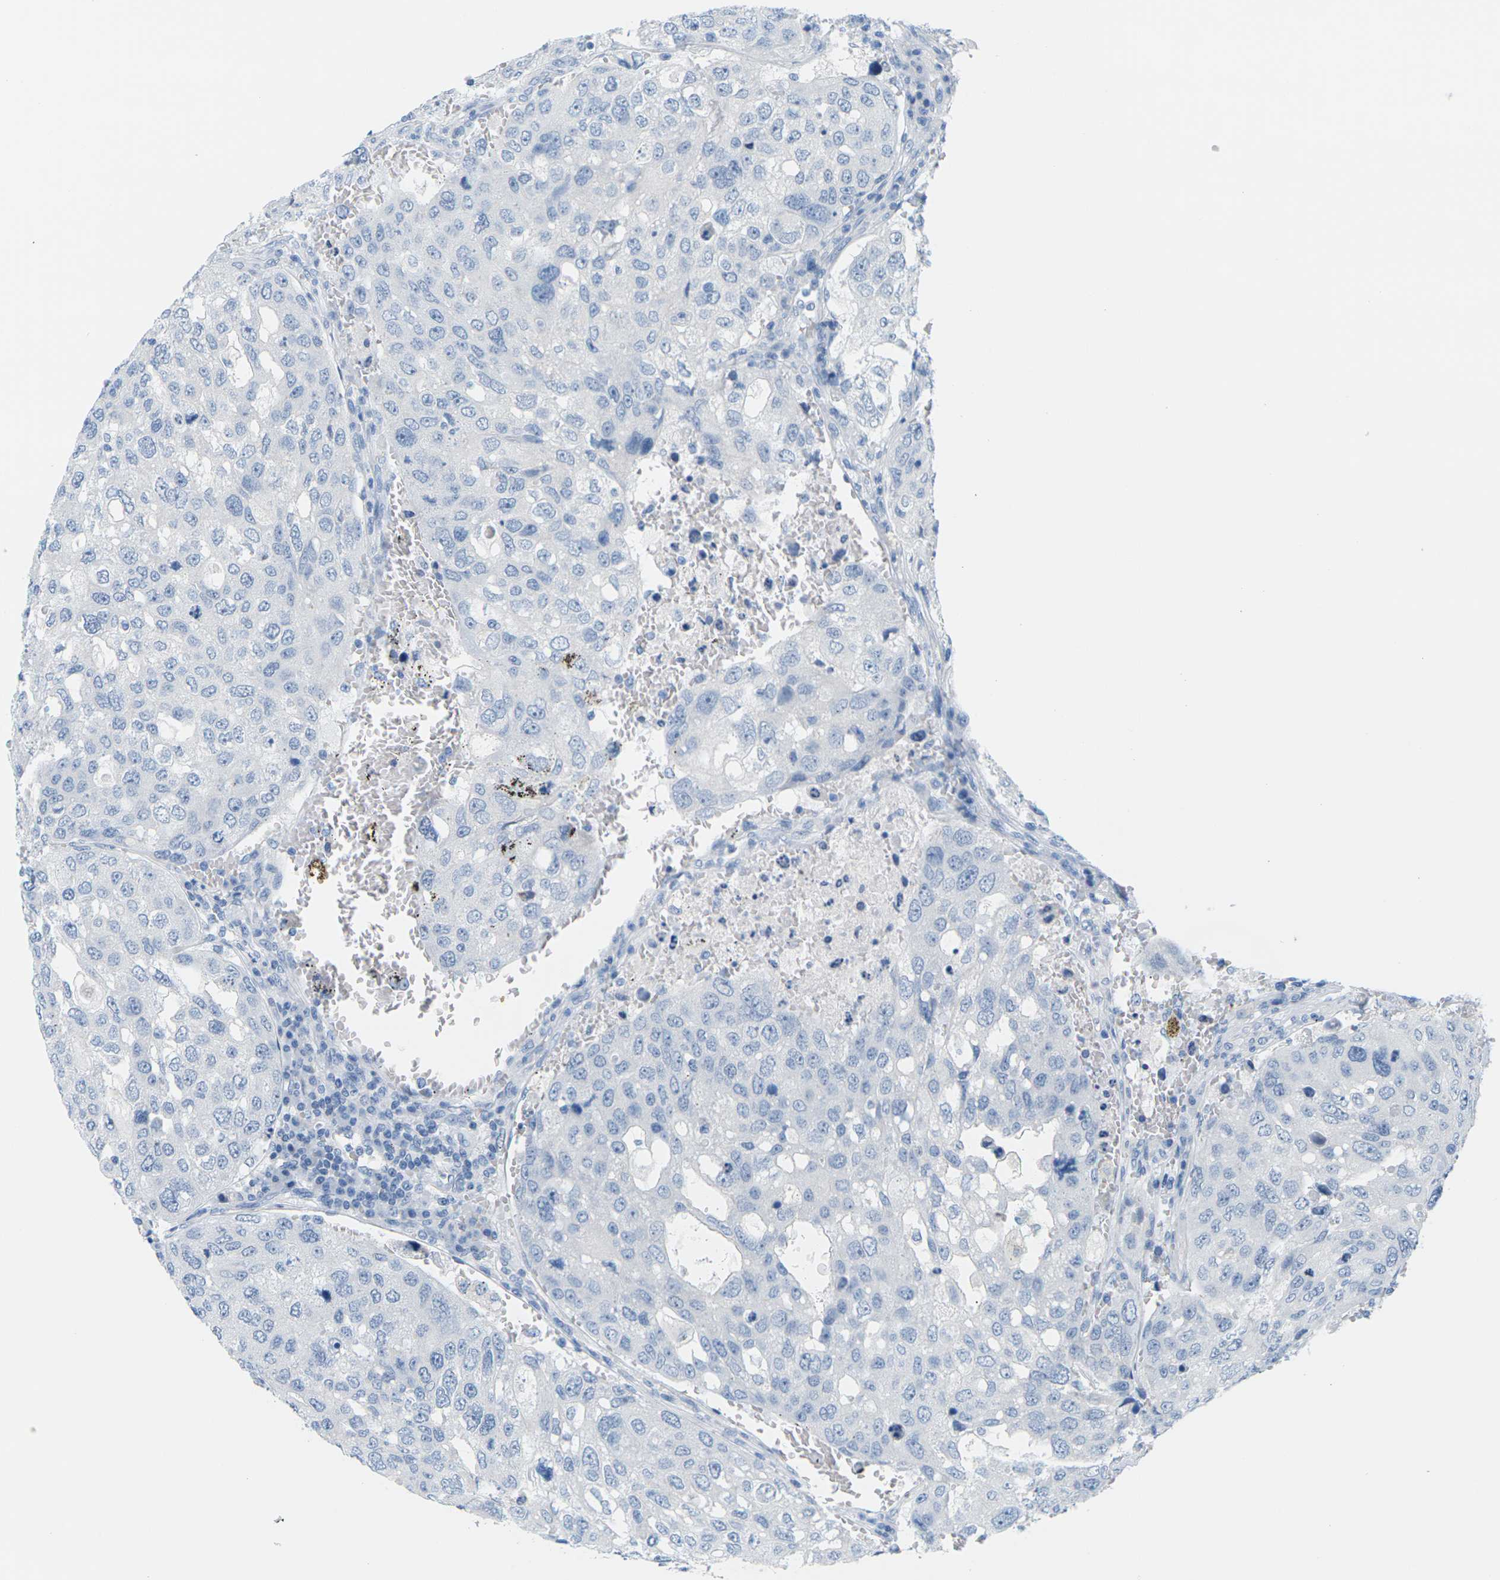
{"staining": {"intensity": "negative", "quantity": "none", "location": "none"}, "tissue": "urothelial cancer", "cell_type": "Tumor cells", "image_type": "cancer", "snomed": [{"axis": "morphology", "description": "Urothelial carcinoma, High grade"}, {"axis": "topography", "description": "Lymph node"}, {"axis": "topography", "description": "Urinary bladder"}], "caption": "High magnification brightfield microscopy of urothelial cancer stained with DAB (3,3'-diaminobenzidine) (brown) and counterstained with hematoxylin (blue): tumor cells show no significant expression.", "gene": "SLC12A1", "patient": {"sex": "male", "age": 51}}